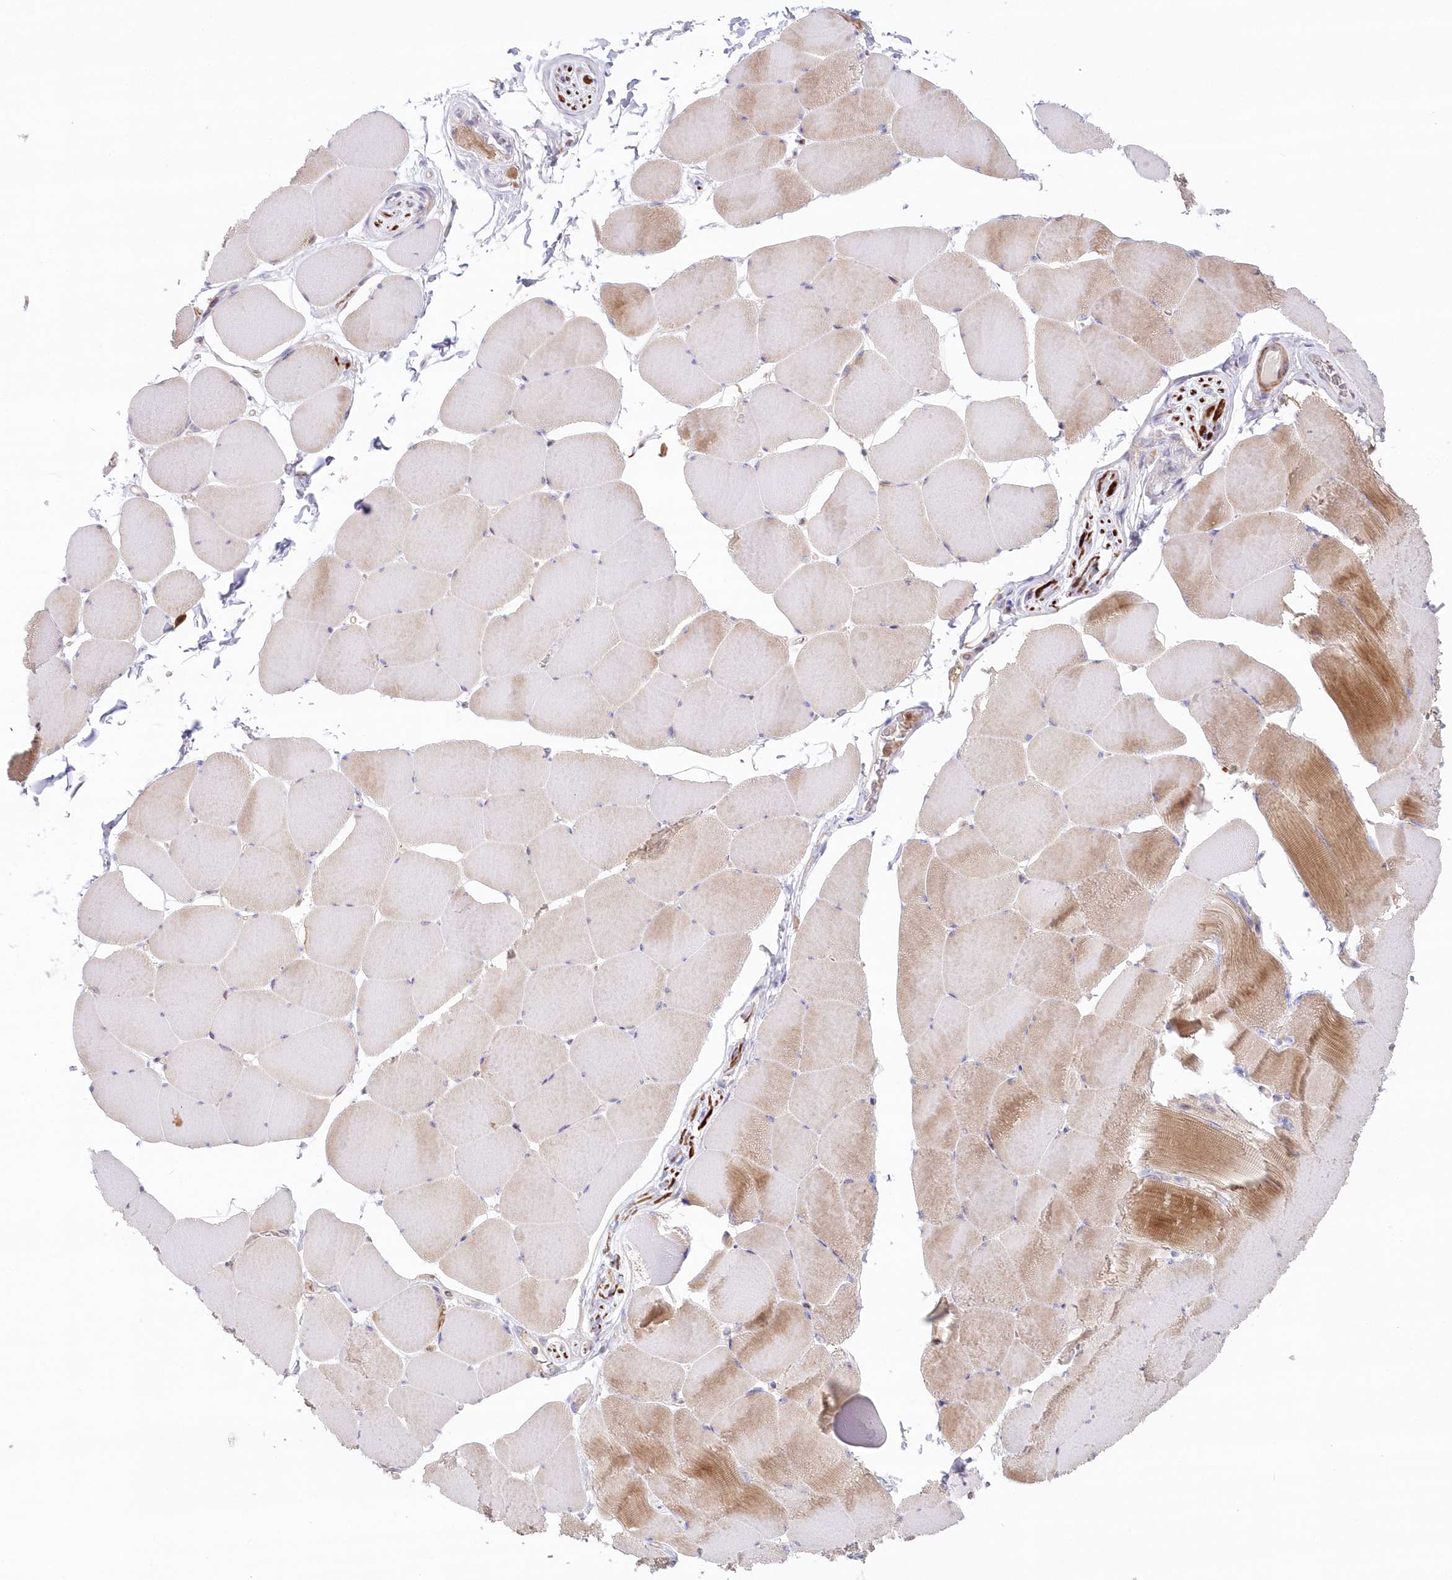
{"staining": {"intensity": "moderate", "quantity": "25%-75%", "location": "cytoplasmic/membranous"}, "tissue": "skeletal muscle", "cell_type": "Myocytes", "image_type": "normal", "snomed": [{"axis": "morphology", "description": "Normal tissue, NOS"}, {"axis": "topography", "description": "Skeletal muscle"}], "caption": "A brown stain highlights moderate cytoplasmic/membranous staining of a protein in myocytes of benign skeletal muscle. (IHC, brightfield microscopy, high magnification).", "gene": "GBE1", "patient": {"sex": "male", "age": 62}}